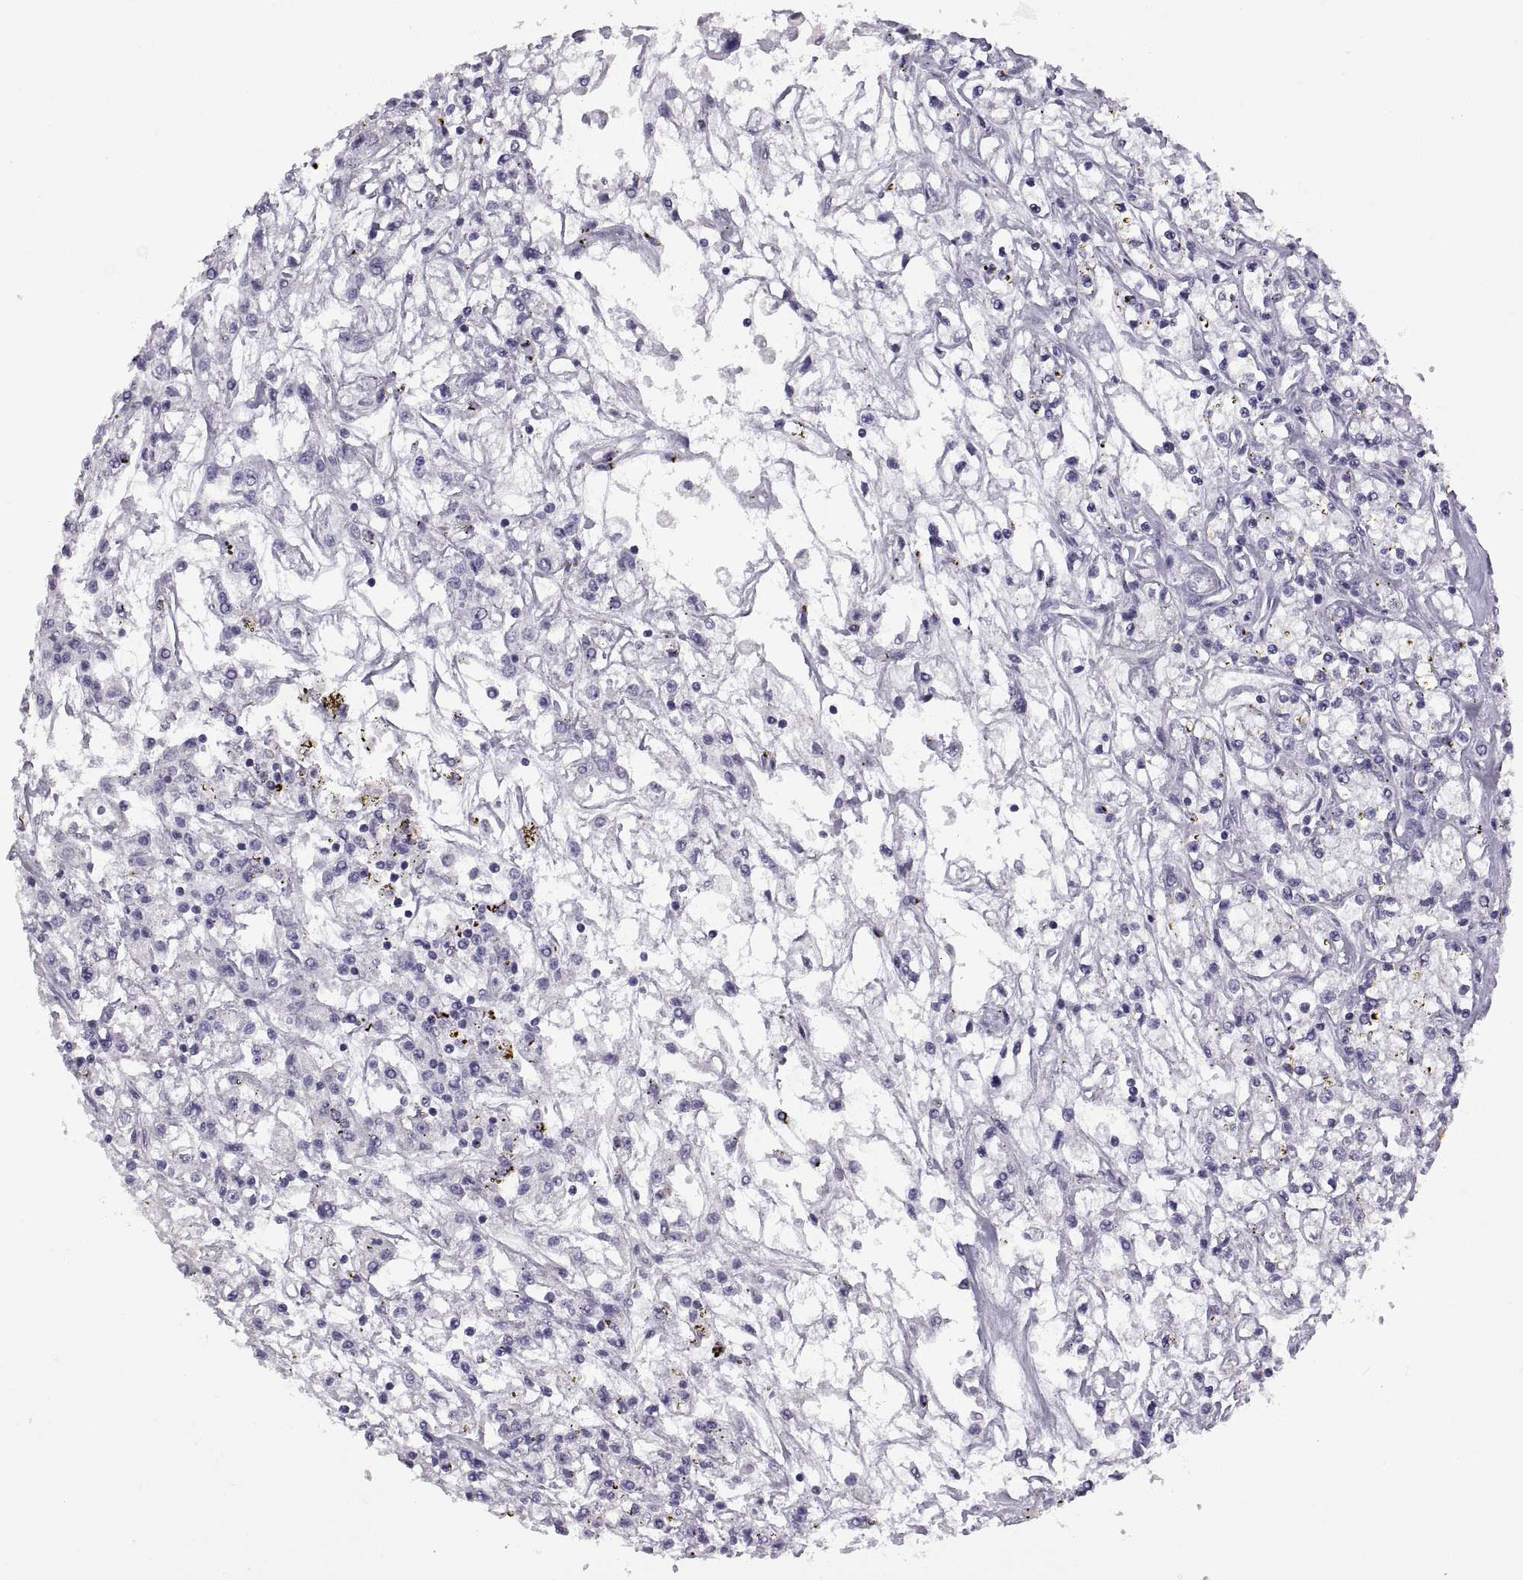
{"staining": {"intensity": "negative", "quantity": "none", "location": "none"}, "tissue": "renal cancer", "cell_type": "Tumor cells", "image_type": "cancer", "snomed": [{"axis": "morphology", "description": "Adenocarcinoma, NOS"}, {"axis": "topography", "description": "Kidney"}], "caption": "Immunohistochemistry image of renal adenocarcinoma stained for a protein (brown), which reveals no expression in tumor cells. Brightfield microscopy of immunohistochemistry (IHC) stained with DAB (brown) and hematoxylin (blue), captured at high magnification.", "gene": "RDM1", "patient": {"sex": "female", "age": 59}}